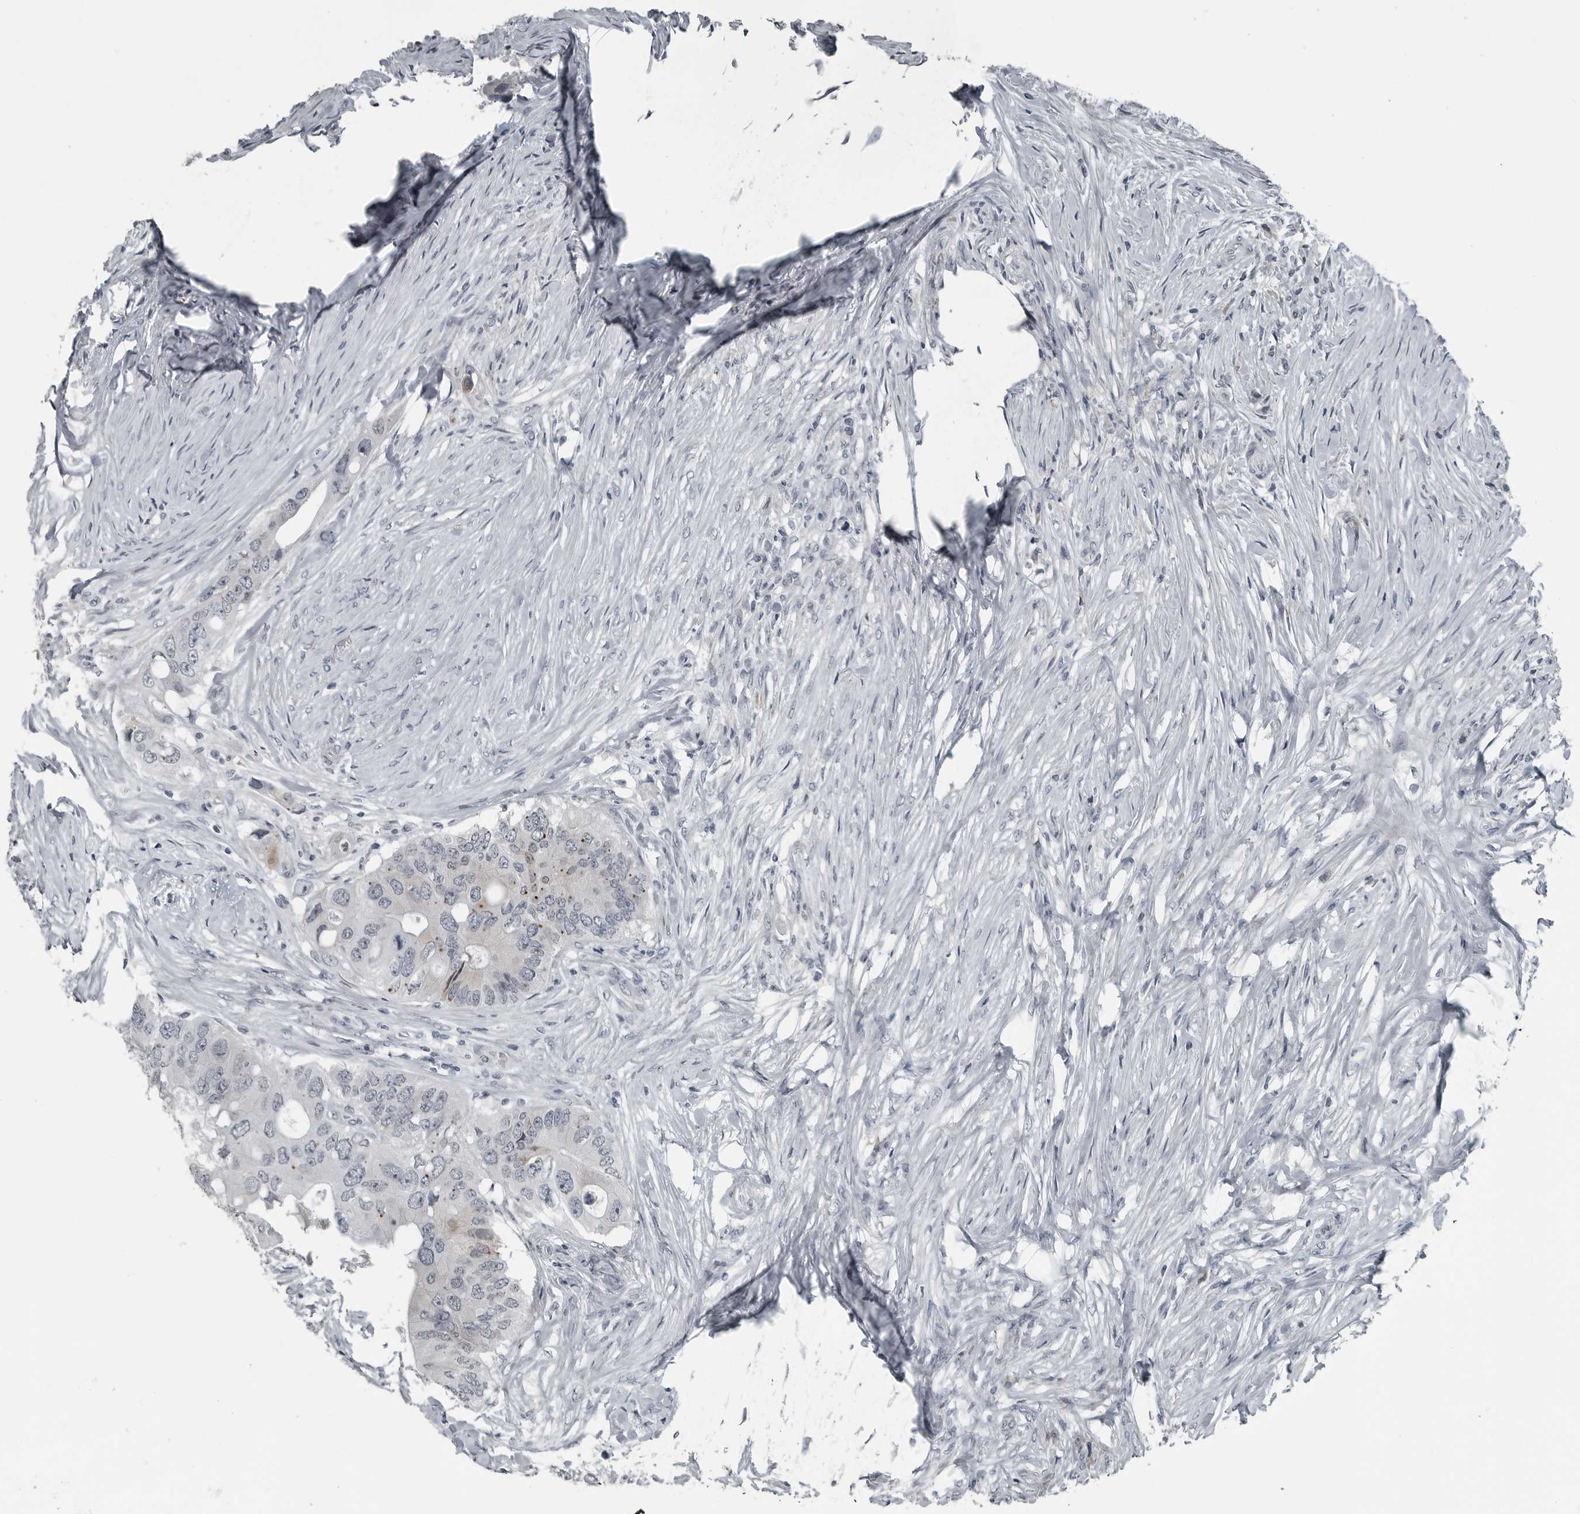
{"staining": {"intensity": "negative", "quantity": "none", "location": "none"}, "tissue": "colorectal cancer", "cell_type": "Tumor cells", "image_type": "cancer", "snomed": [{"axis": "morphology", "description": "Adenocarcinoma, NOS"}, {"axis": "topography", "description": "Colon"}], "caption": "Human colorectal cancer (adenocarcinoma) stained for a protein using IHC reveals no positivity in tumor cells.", "gene": "DNAAF11", "patient": {"sex": "male", "age": 71}}